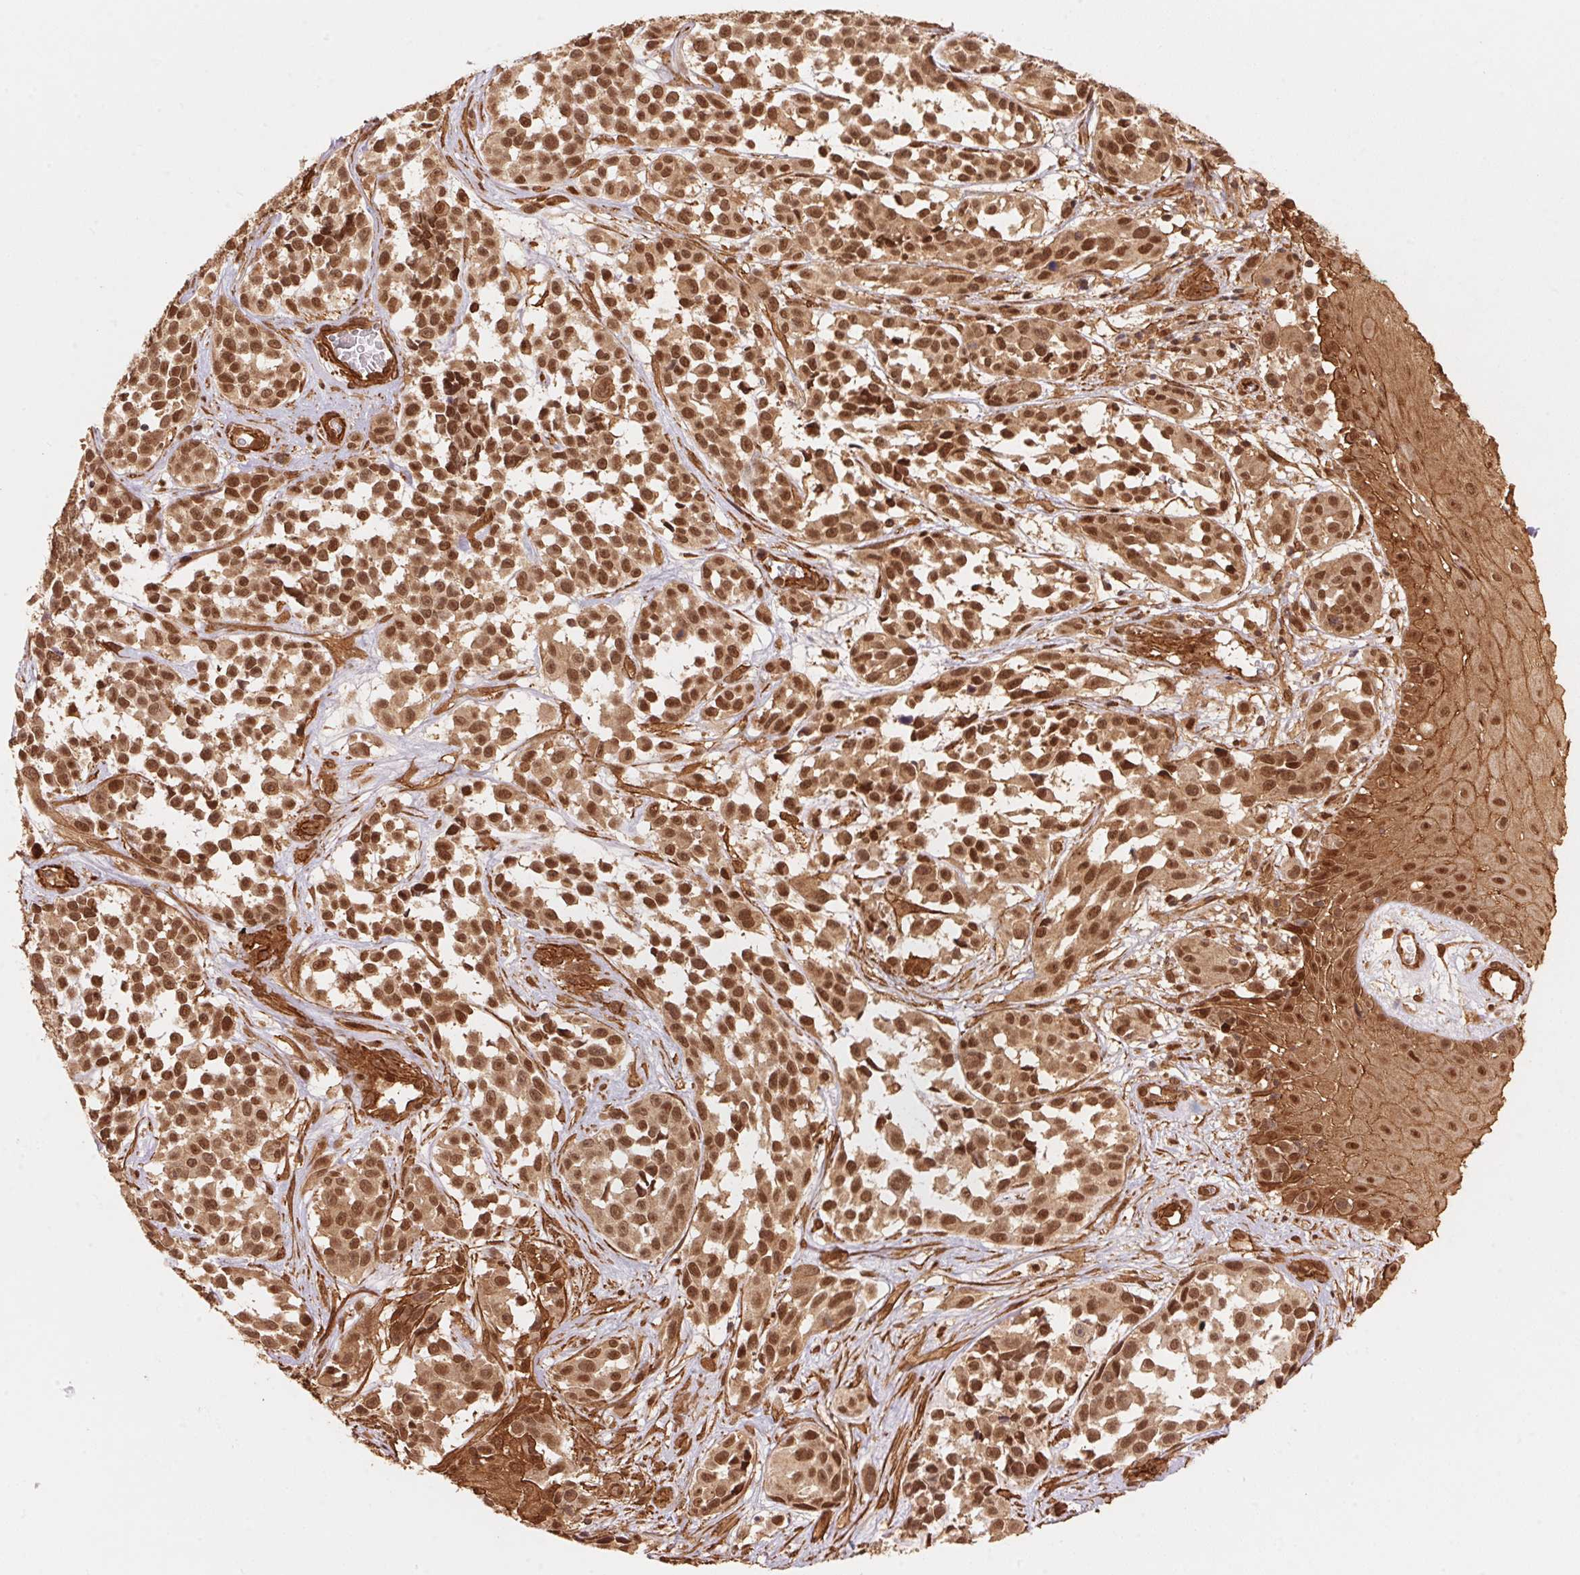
{"staining": {"intensity": "moderate", "quantity": ">75%", "location": "nuclear"}, "tissue": "melanoma", "cell_type": "Tumor cells", "image_type": "cancer", "snomed": [{"axis": "morphology", "description": "Malignant melanoma, NOS"}, {"axis": "topography", "description": "Skin"}], "caption": "Human melanoma stained with a brown dye demonstrates moderate nuclear positive expression in about >75% of tumor cells.", "gene": "TNIP2", "patient": {"sex": "female", "age": 88}}